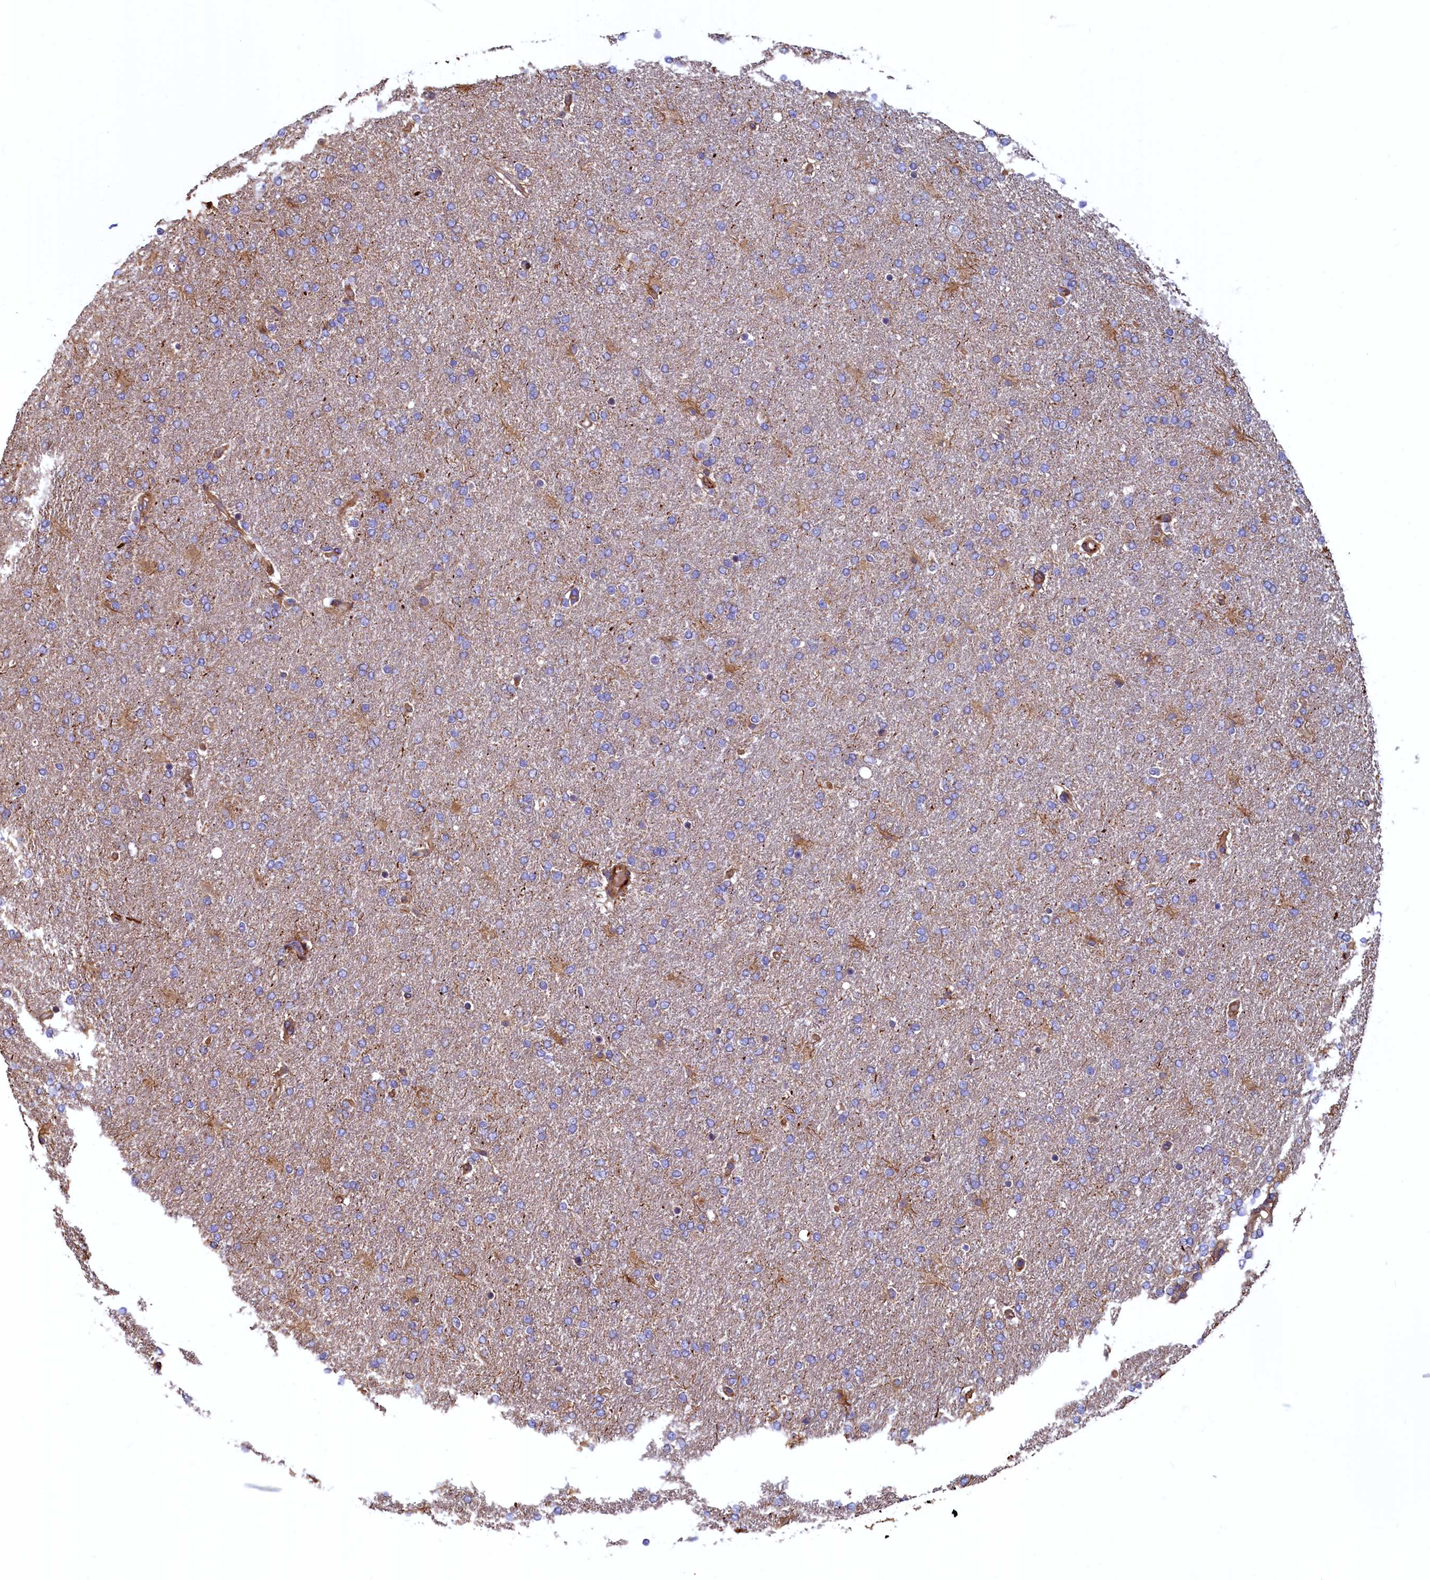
{"staining": {"intensity": "negative", "quantity": "none", "location": "none"}, "tissue": "glioma", "cell_type": "Tumor cells", "image_type": "cancer", "snomed": [{"axis": "morphology", "description": "Glioma, malignant, High grade"}, {"axis": "topography", "description": "Brain"}], "caption": "Immunohistochemical staining of human malignant glioma (high-grade) shows no significant positivity in tumor cells. The staining was performed using DAB to visualize the protein expression in brown, while the nuclei were stained in blue with hematoxylin (Magnification: 20x).", "gene": "LRRC57", "patient": {"sex": "male", "age": 72}}